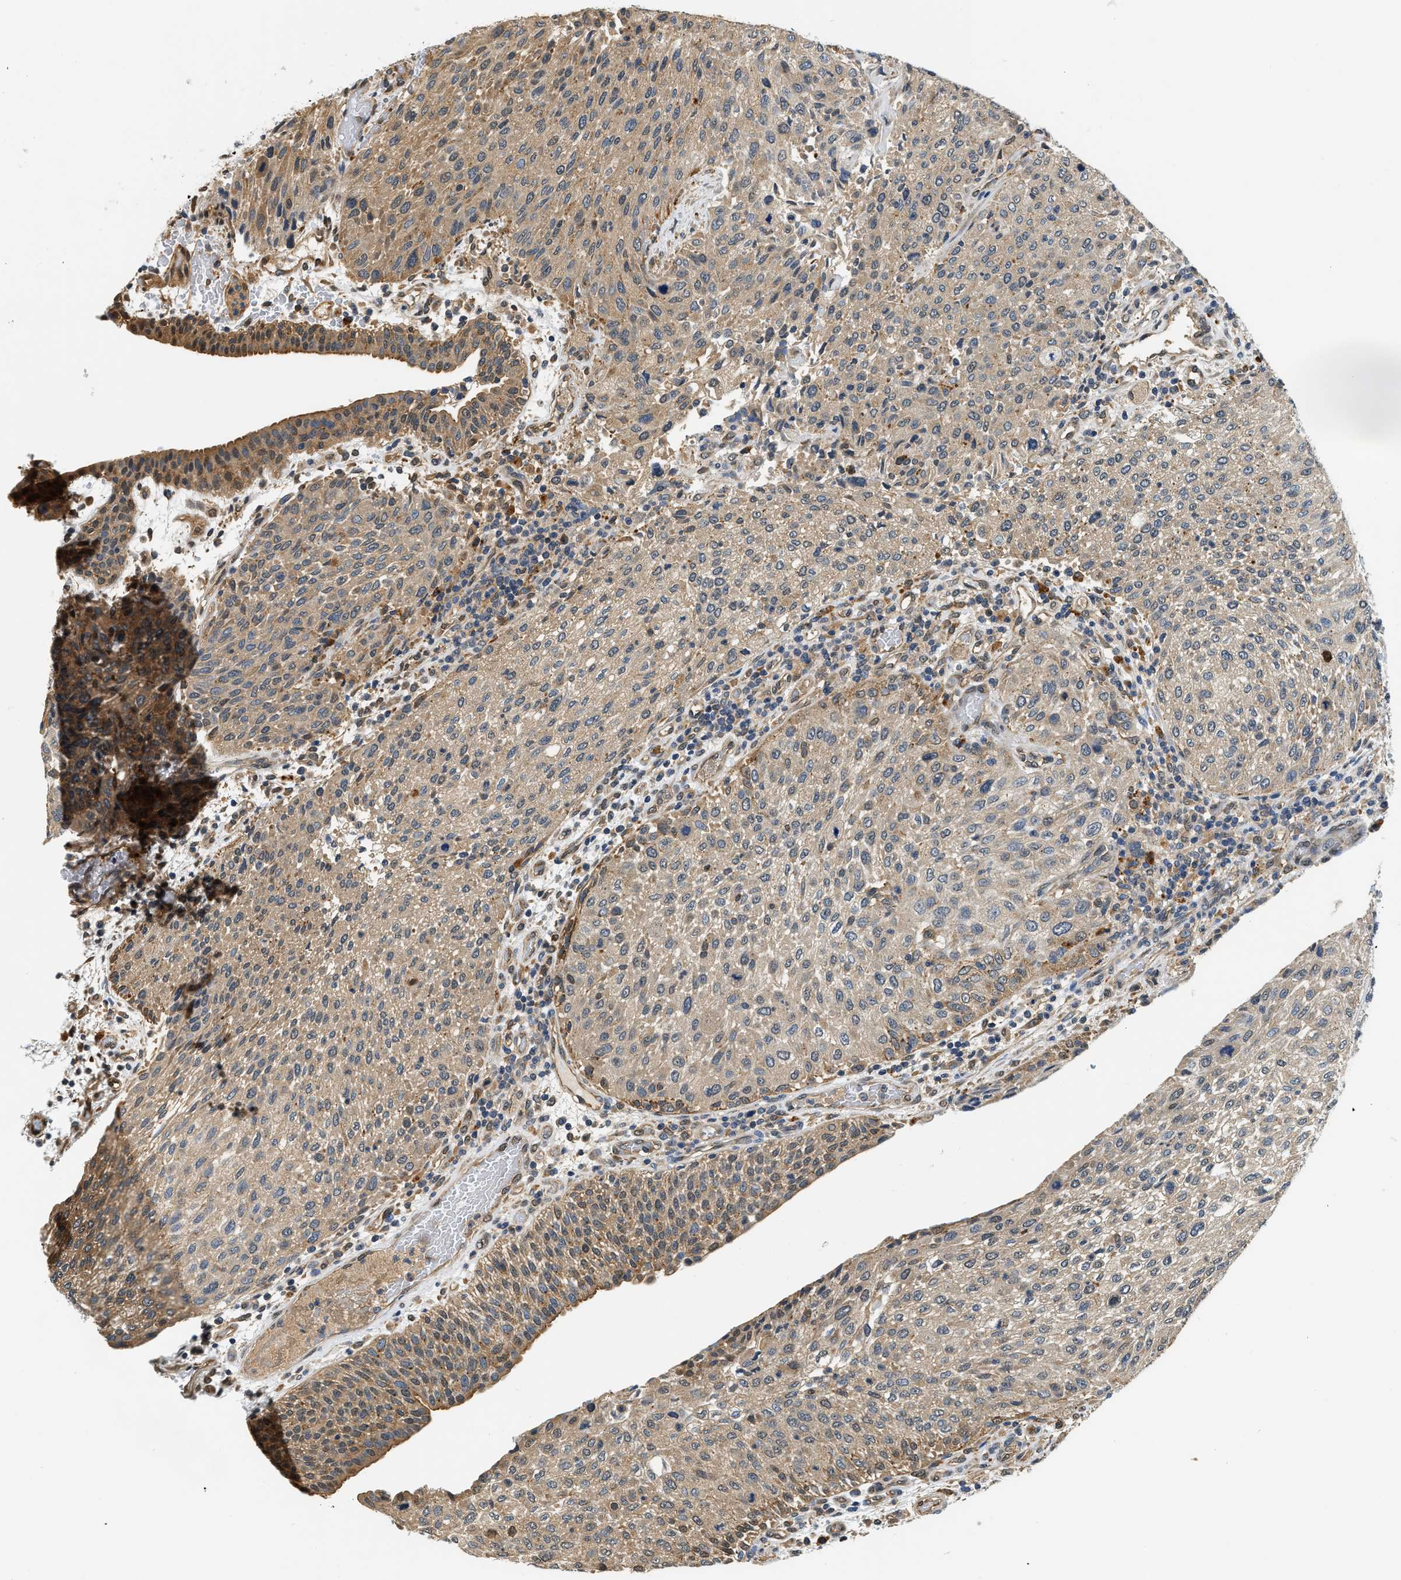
{"staining": {"intensity": "moderate", "quantity": ">75%", "location": "cytoplasmic/membranous,nuclear"}, "tissue": "urothelial cancer", "cell_type": "Tumor cells", "image_type": "cancer", "snomed": [{"axis": "morphology", "description": "Urothelial carcinoma, Low grade"}, {"axis": "morphology", "description": "Urothelial carcinoma, High grade"}, {"axis": "topography", "description": "Urinary bladder"}], "caption": "The photomicrograph reveals a brown stain indicating the presence of a protein in the cytoplasmic/membranous and nuclear of tumor cells in urothelial carcinoma (low-grade).", "gene": "BCL7C", "patient": {"sex": "male", "age": 35}}